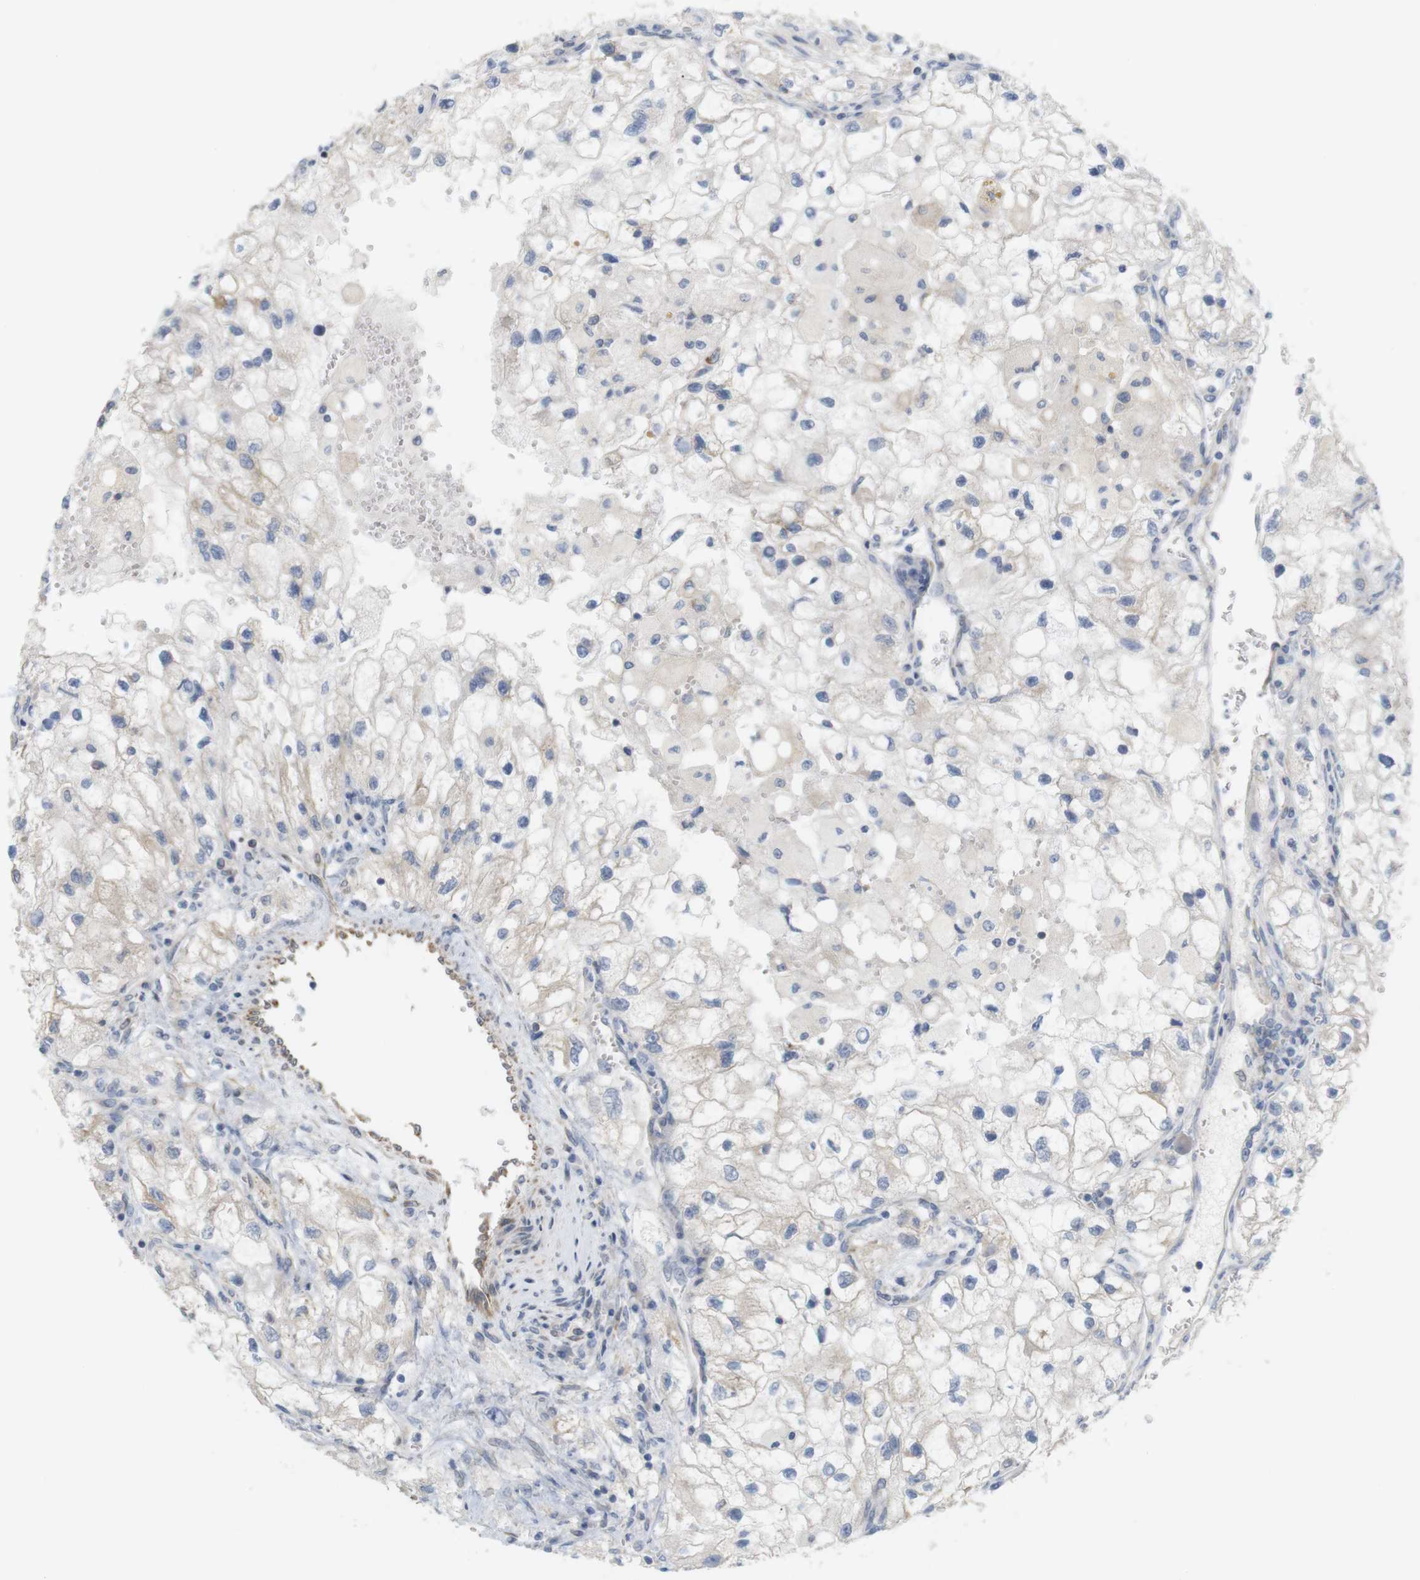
{"staining": {"intensity": "weak", "quantity": "<25%", "location": "cytoplasmic/membranous"}, "tissue": "renal cancer", "cell_type": "Tumor cells", "image_type": "cancer", "snomed": [{"axis": "morphology", "description": "Adenocarcinoma, NOS"}, {"axis": "topography", "description": "Kidney"}], "caption": "Tumor cells show no significant staining in renal adenocarcinoma. (IHC, brightfield microscopy, high magnification).", "gene": "ITPR1", "patient": {"sex": "female", "age": 70}}